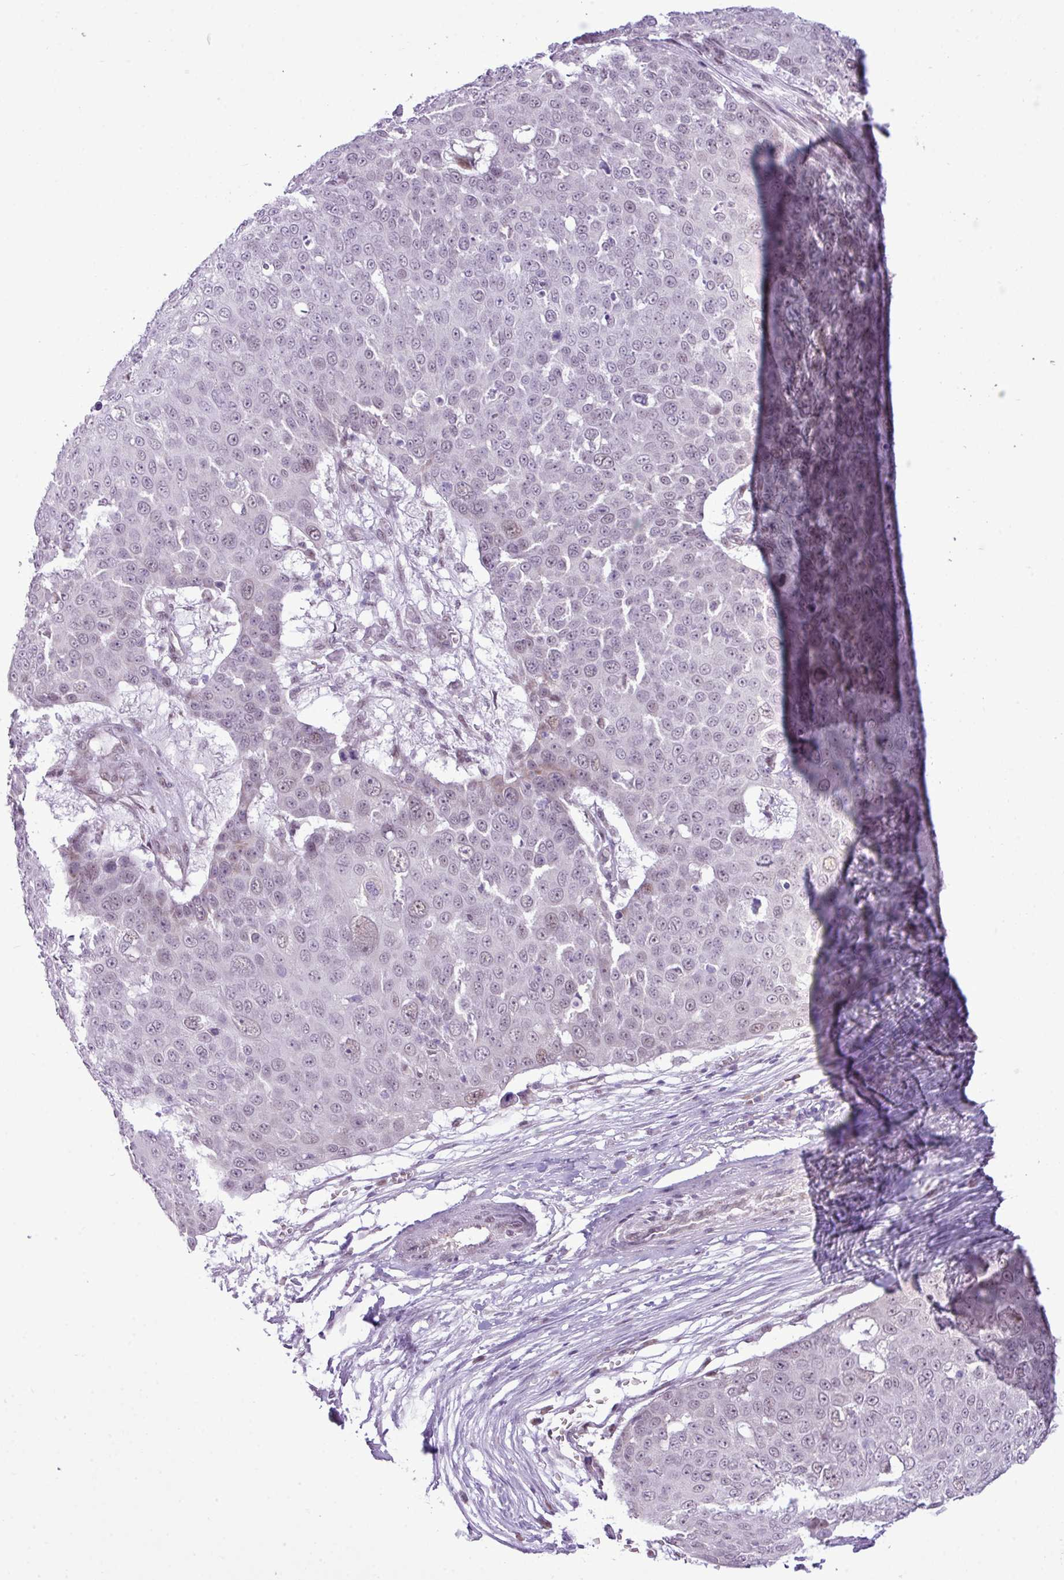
{"staining": {"intensity": "weak", "quantity": "<25%", "location": "nuclear"}, "tissue": "skin cancer", "cell_type": "Tumor cells", "image_type": "cancer", "snomed": [{"axis": "morphology", "description": "Squamous cell carcinoma, NOS"}, {"axis": "topography", "description": "Skin"}], "caption": "Photomicrograph shows no significant protein staining in tumor cells of skin cancer.", "gene": "ELOA2", "patient": {"sex": "male", "age": 71}}